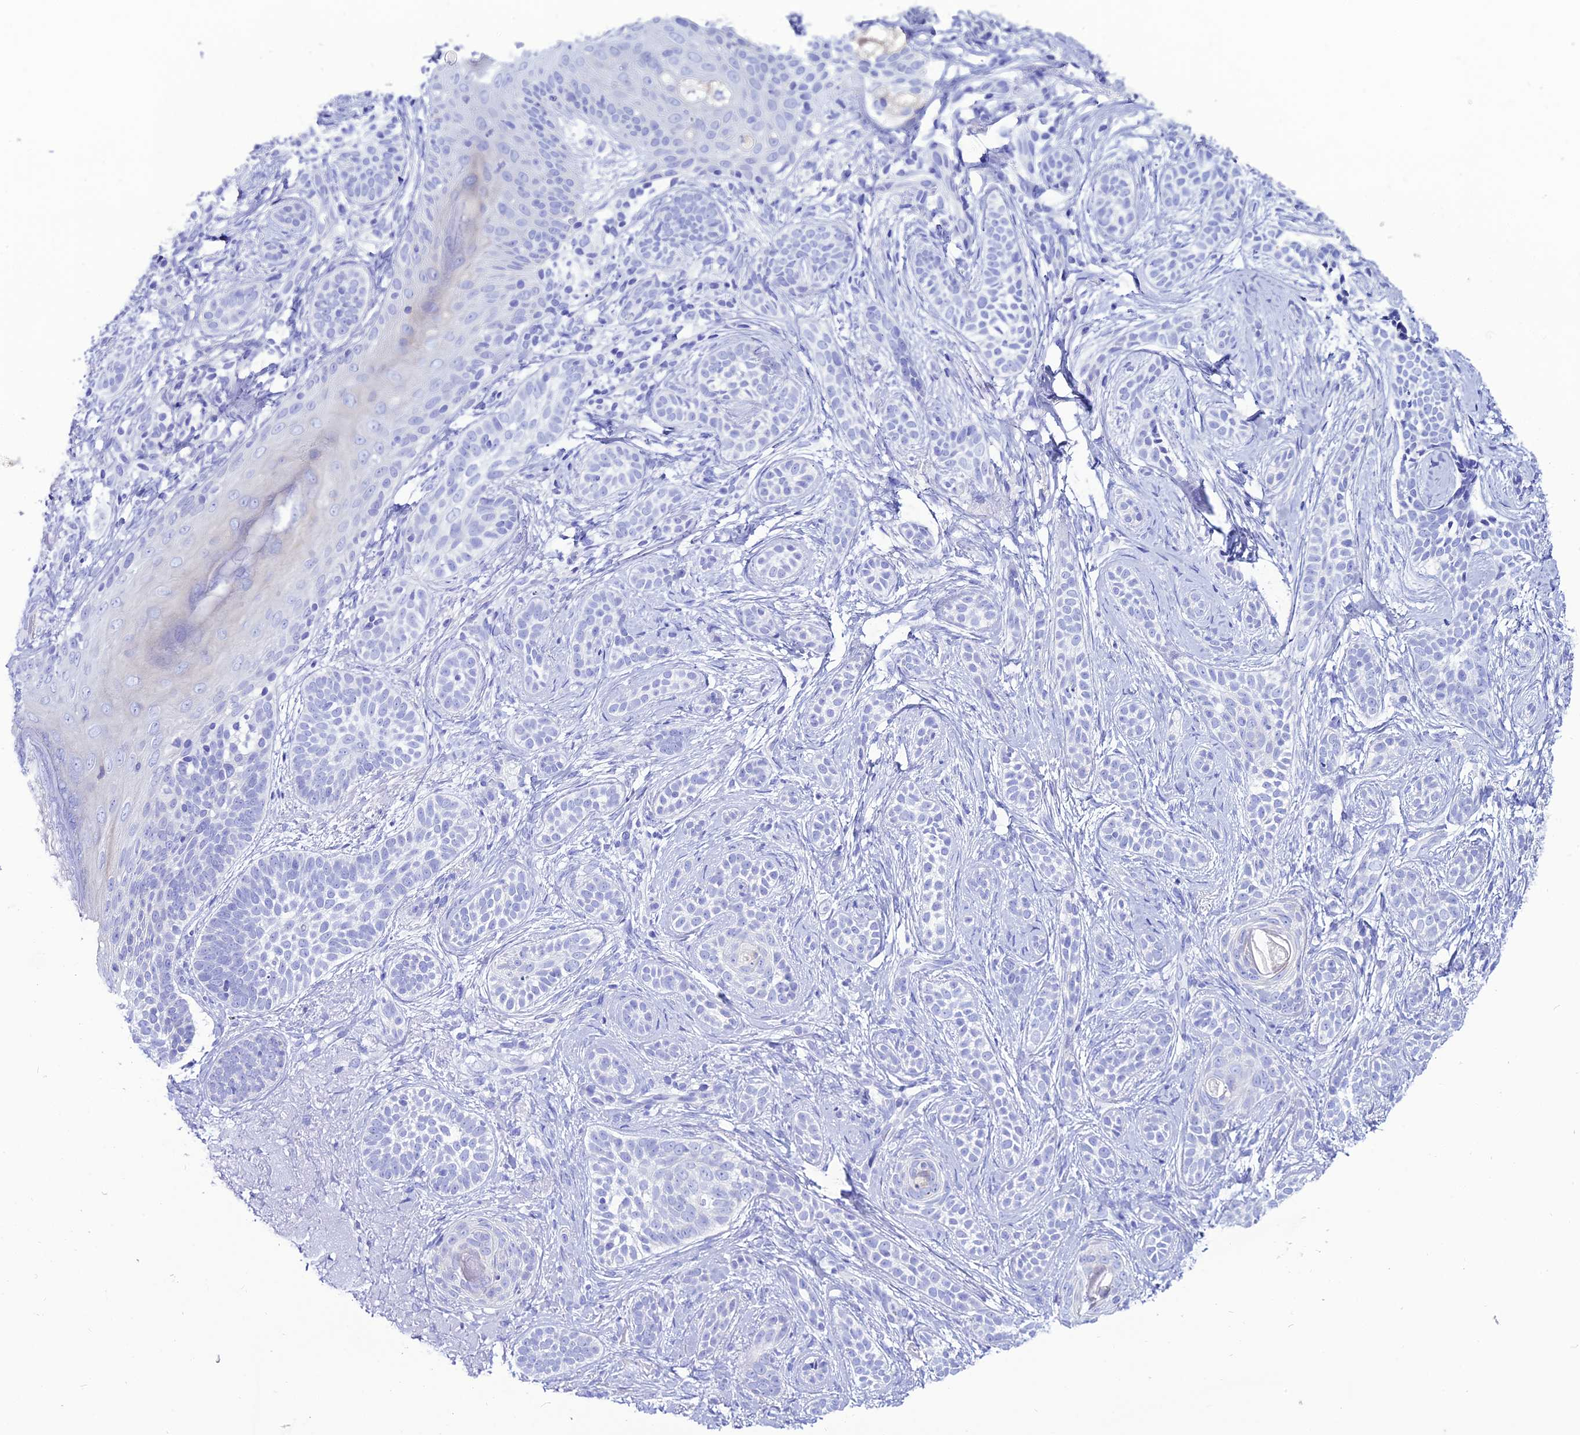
{"staining": {"intensity": "negative", "quantity": "none", "location": "none"}, "tissue": "skin cancer", "cell_type": "Tumor cells", "image_type": "cancer", "snomed": [{"axis": "morphology", "description": "Basal cell carcinoma"}, {"axis": "topography", "description": "Skin"}], "caption": "DAB (3,3'-diaminobenzidine) immunohistochemical staining of human skin cancer shows no significant expression in tumor cells.", "gene": "OR4D5", "patient": {"sex": "male", "age": 71}}